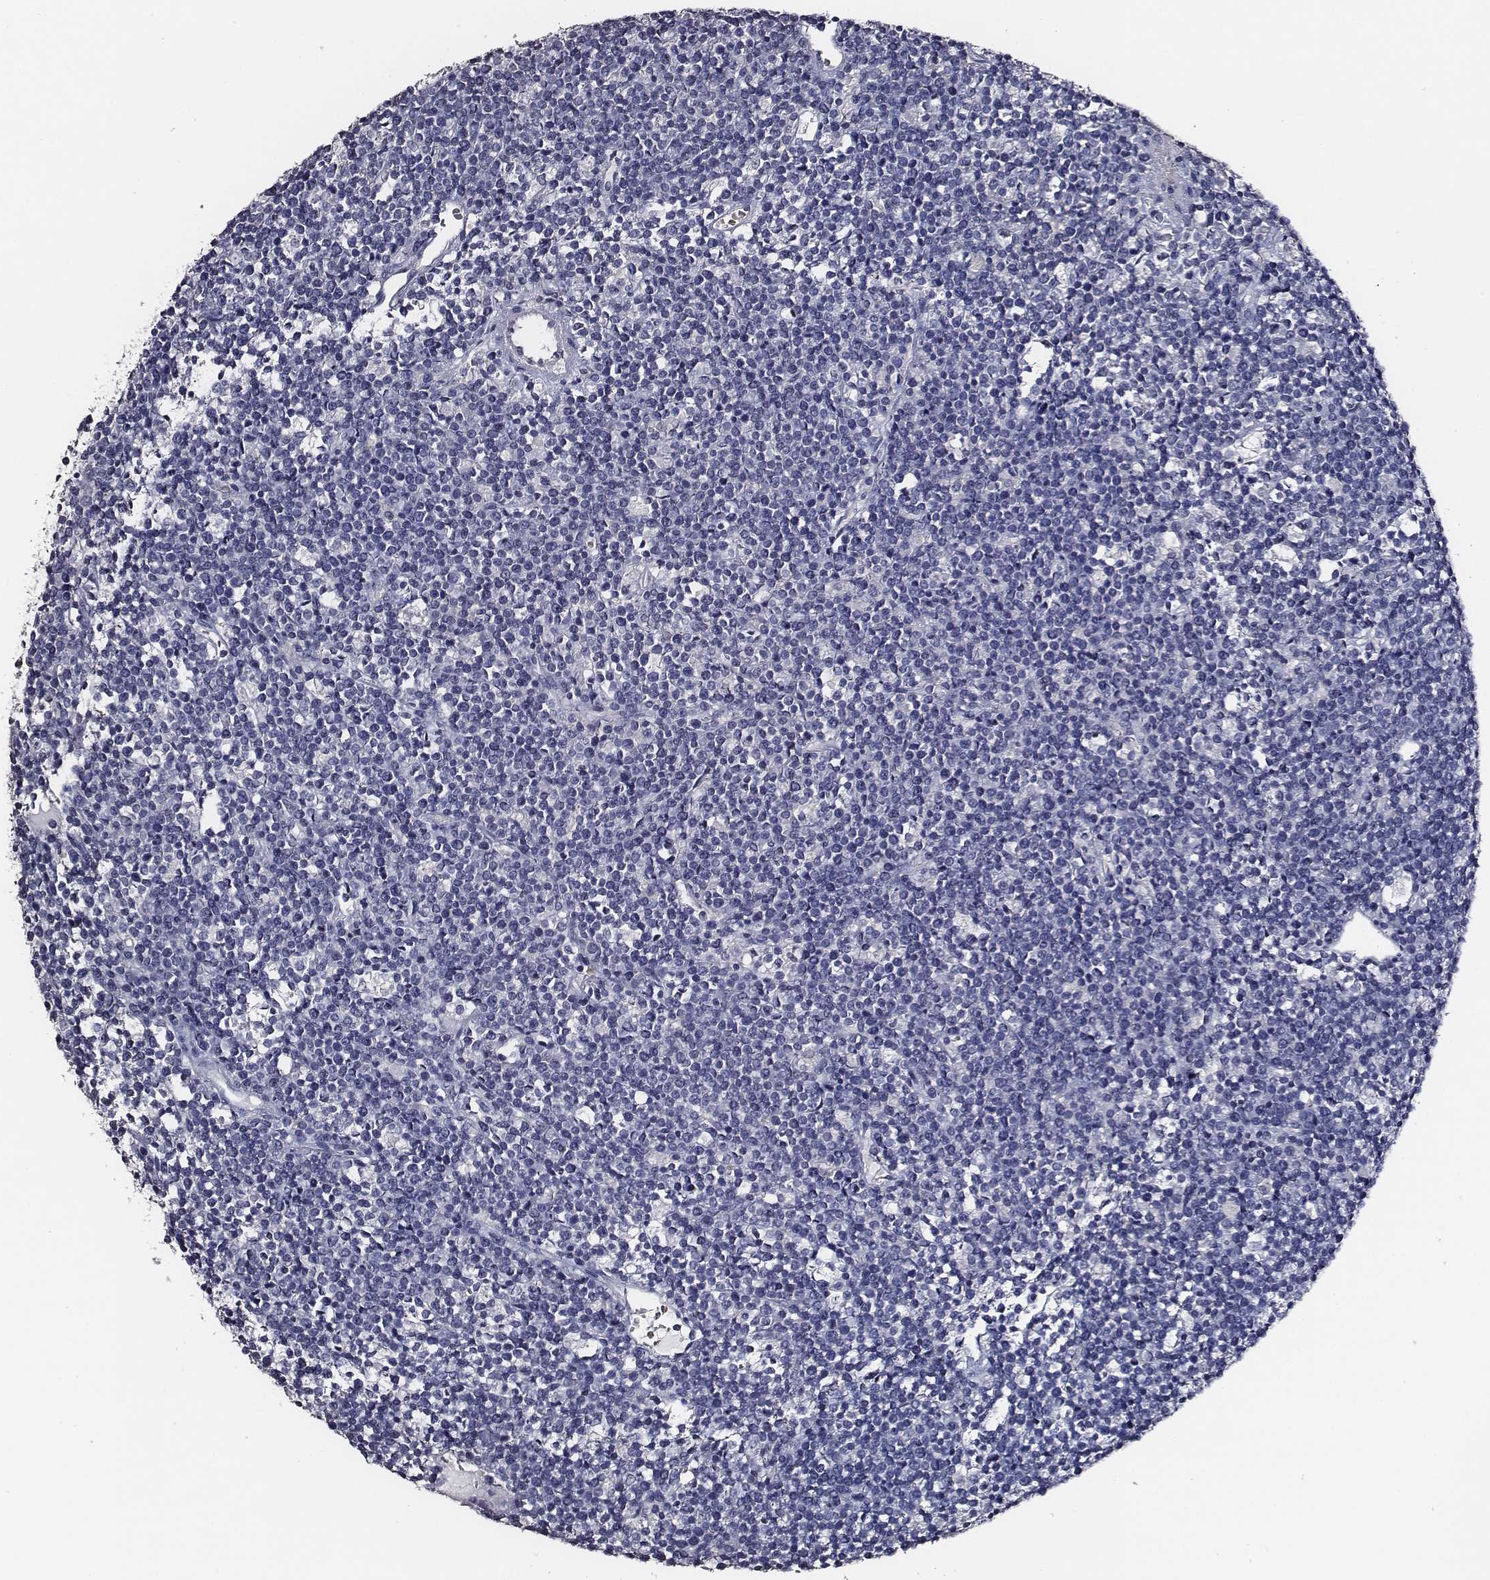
{"staining": {"intensity": "negative", "quantity": "none", "location": "none"}, "tissue": "lymphoma", "cell_type": "Tumor cells", "image_type": "cancer", "snomed": [{"axis": "morphology", "description": "Malignant lymphoma, non-Hodgkin's type, High grade"}, {"axis": "topography", "description": "Ovary"}], "caption": "Human malignant lymphoma, non-Hodgkin's type (high-grade) stained for a protein using immunohistochemistry exhibits no positivity in tumor cells.", "gene": "AADAT", "patient": {"sex": "female", "age": 56}}